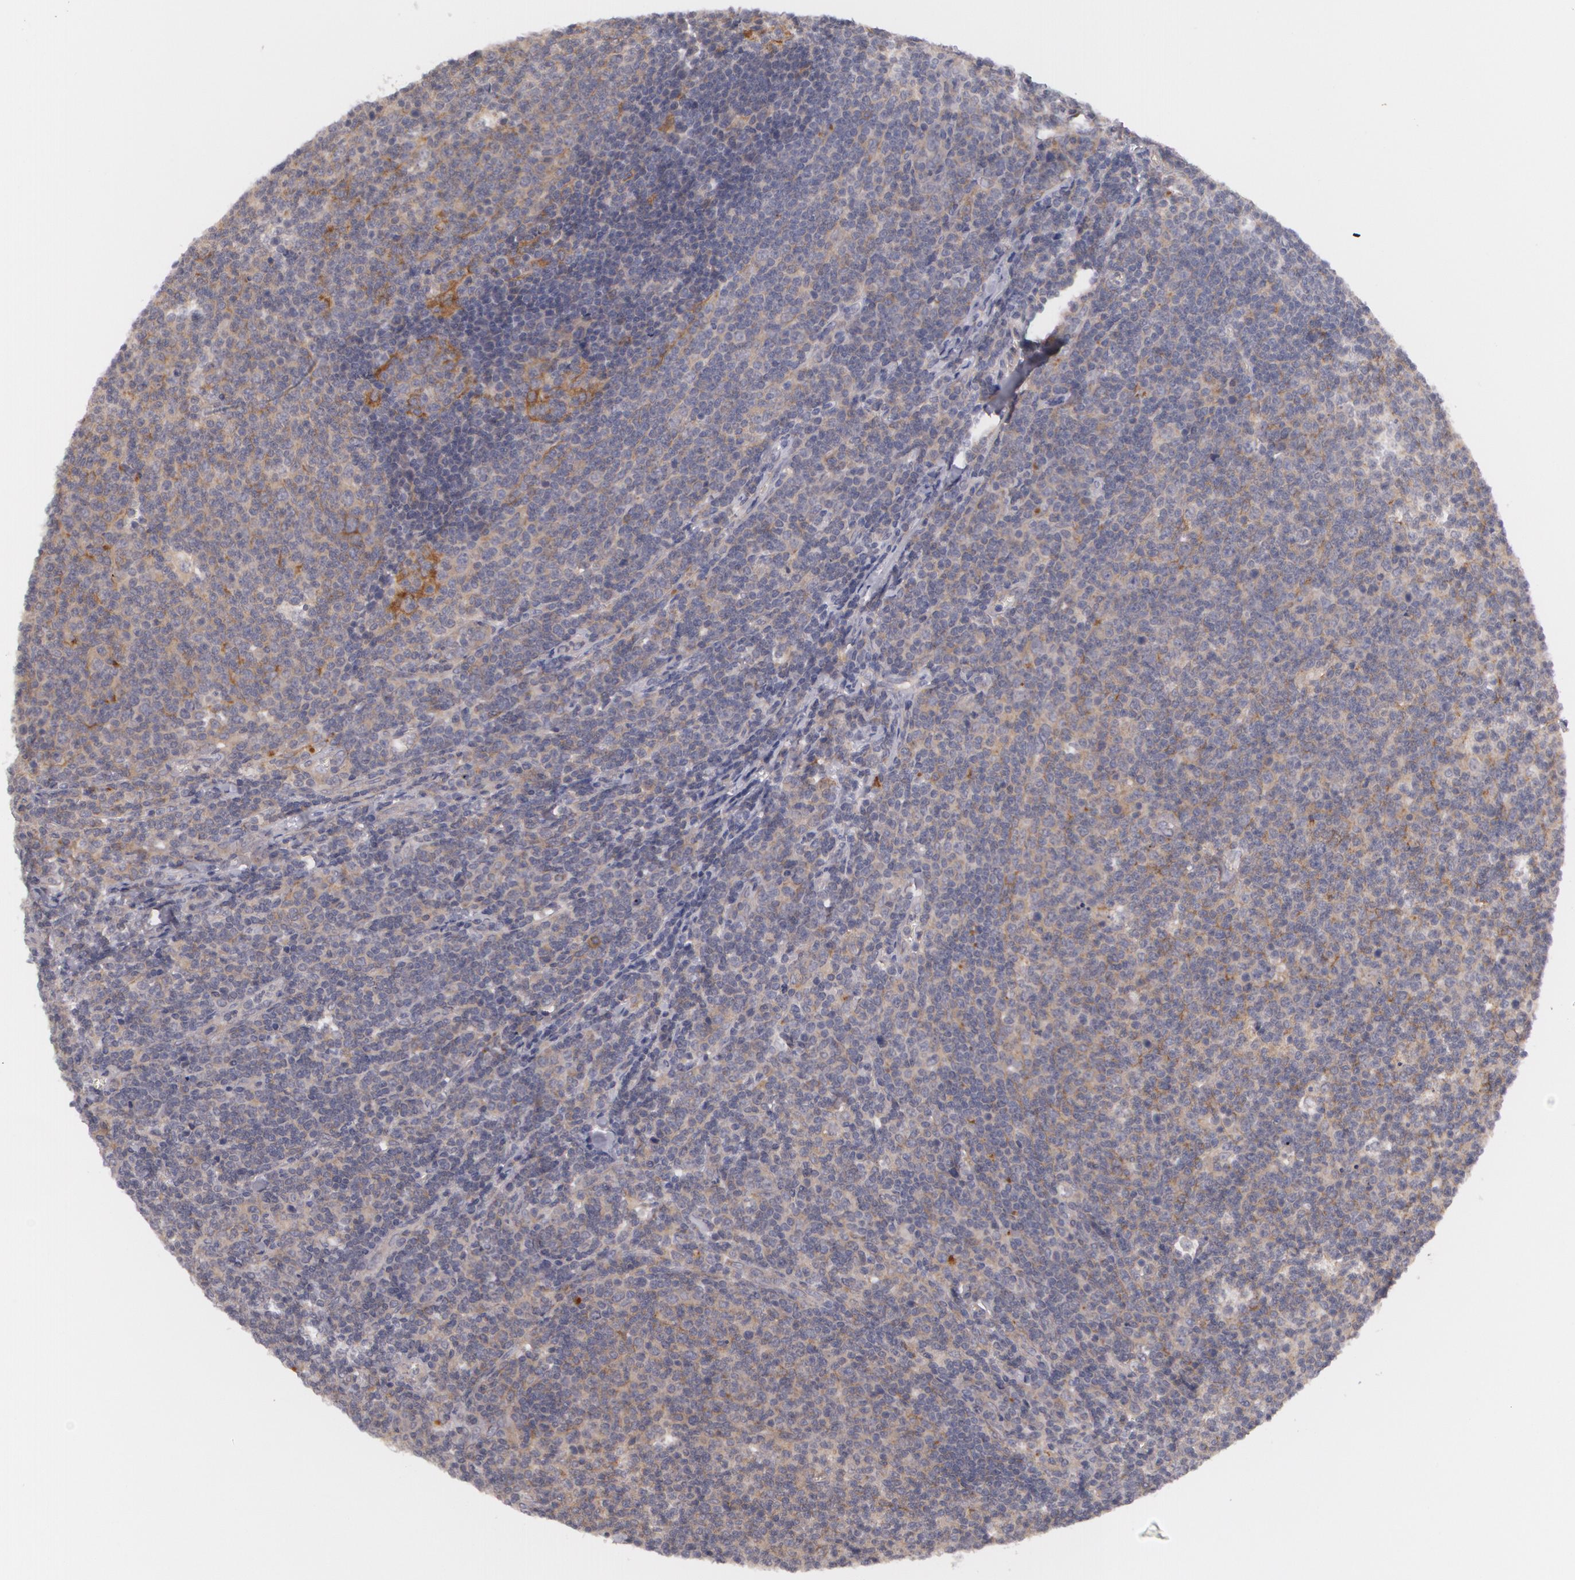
{"staining": {"intensity": "weak", "quantity": "25%-75%", "location": "cytoplasmic/membranous"}, "tissue": "lymphoma", "cell_type": "Tumor cells", "image_type": "cancer", "snomed": [{"axis": "morphology", "description": "Malignant lymphoma, non-Hodgkin's type, Low grade"}, {"axis": "topography", "description": "Lymph node"}], "caption": "Weak cytoplasmic/membranous positivity for a protein is present in about 25%-75% of tumor cells of lymphoma using immunohistochemistry (IHC).", "gene": "CASK", "patient": {"sex": "male", "age": 74}}